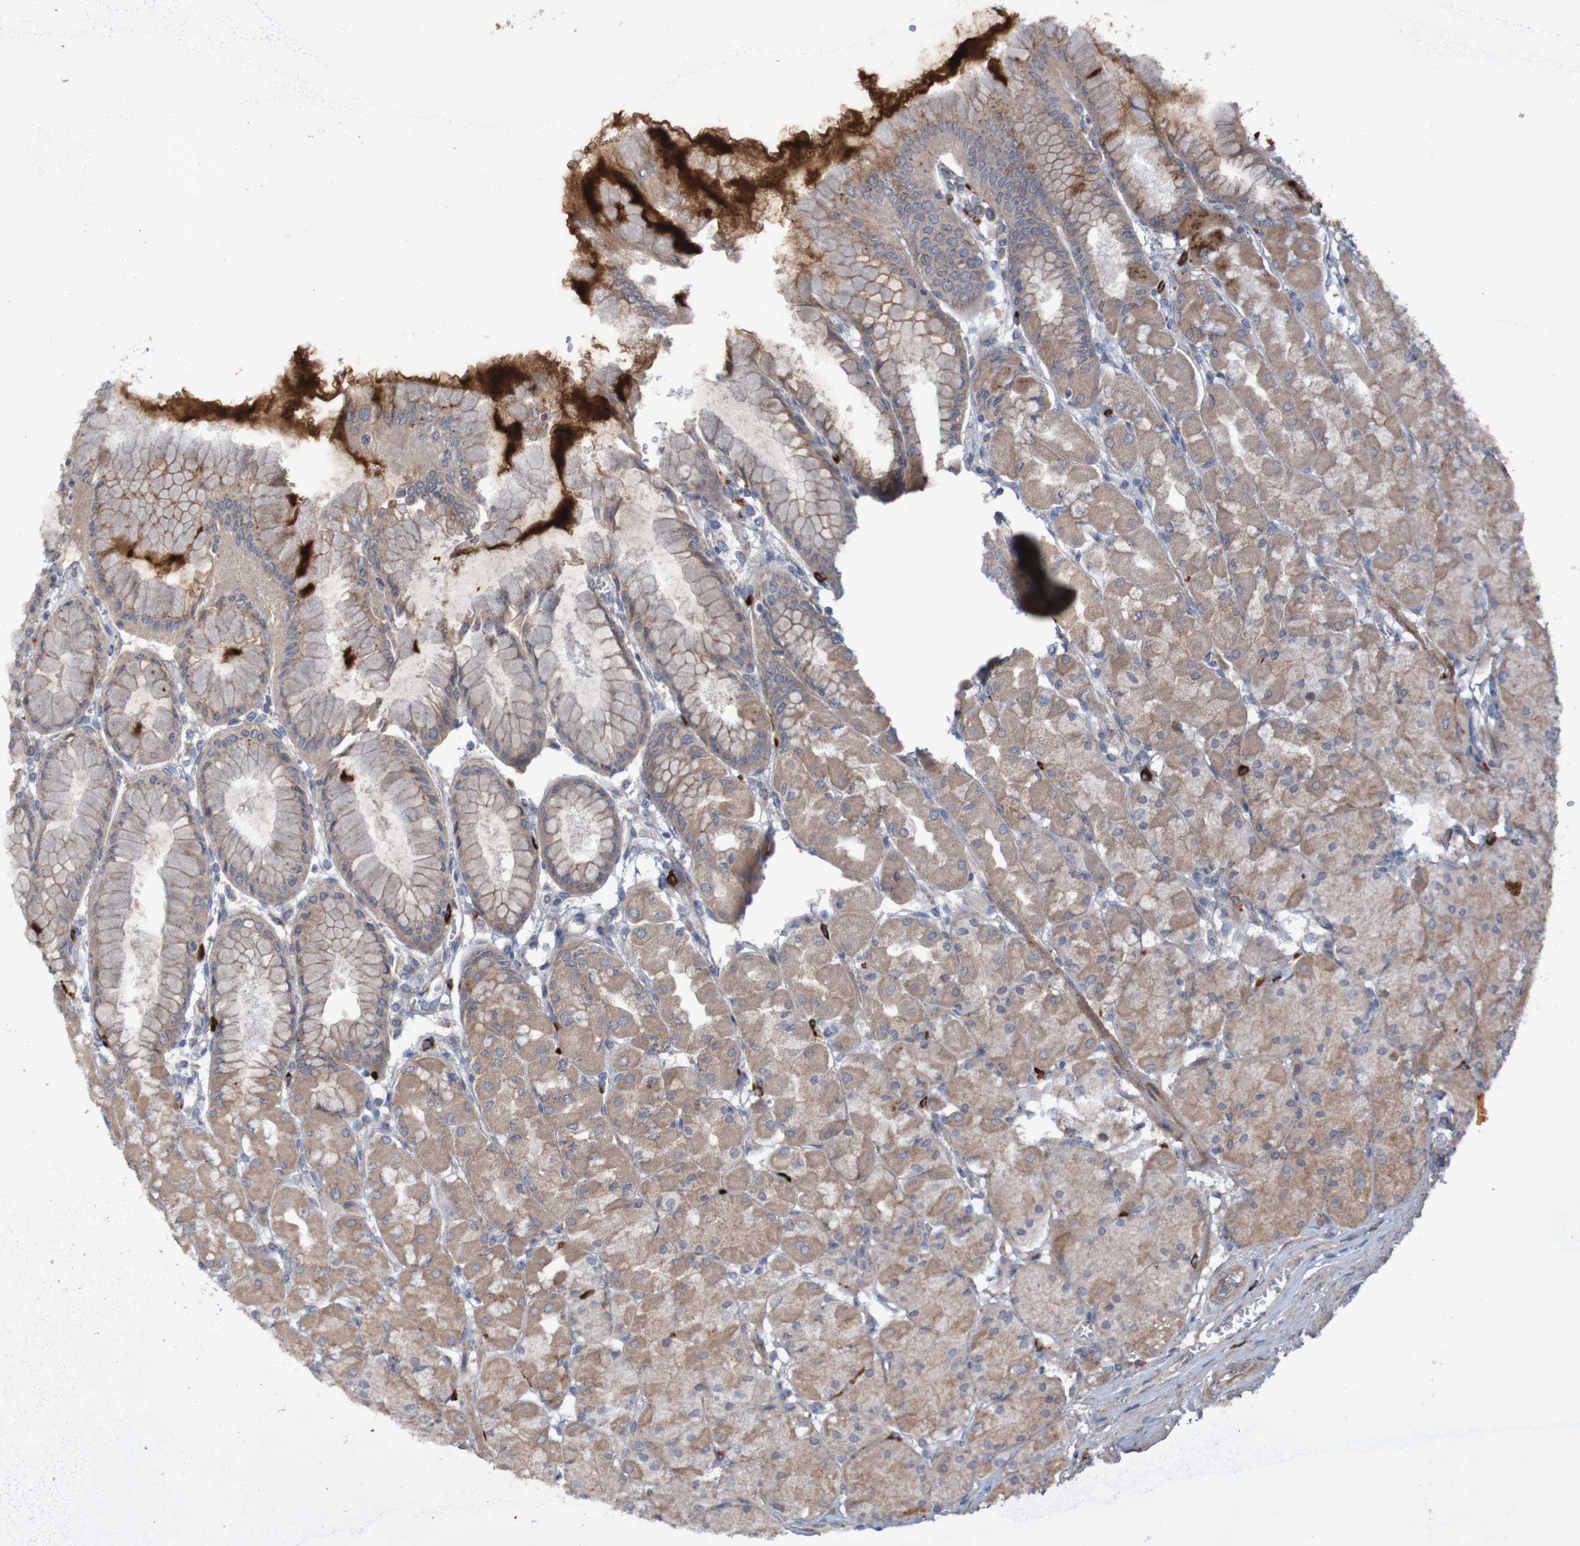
{"staining": {"intensity": "moderate", "quantity": ">75%", "location": "cytoplasmic/membranous"}, "tissue": "stomach", "cell_type": "Glandular cells", "image_type": "normal", "snomed": [{"axis": "morphology", "description": "Normal tissue, NOS"}, {"axis": "topography", "description": "Stomach, upper"}], "caption": "A histopathology image of stomach stained for a protein demonstrates moderate cytoplasmic/membranous brown staining in glandular cells.", "gene": "ANGPT4", "patient": {"sex": "female", "age": 56}}